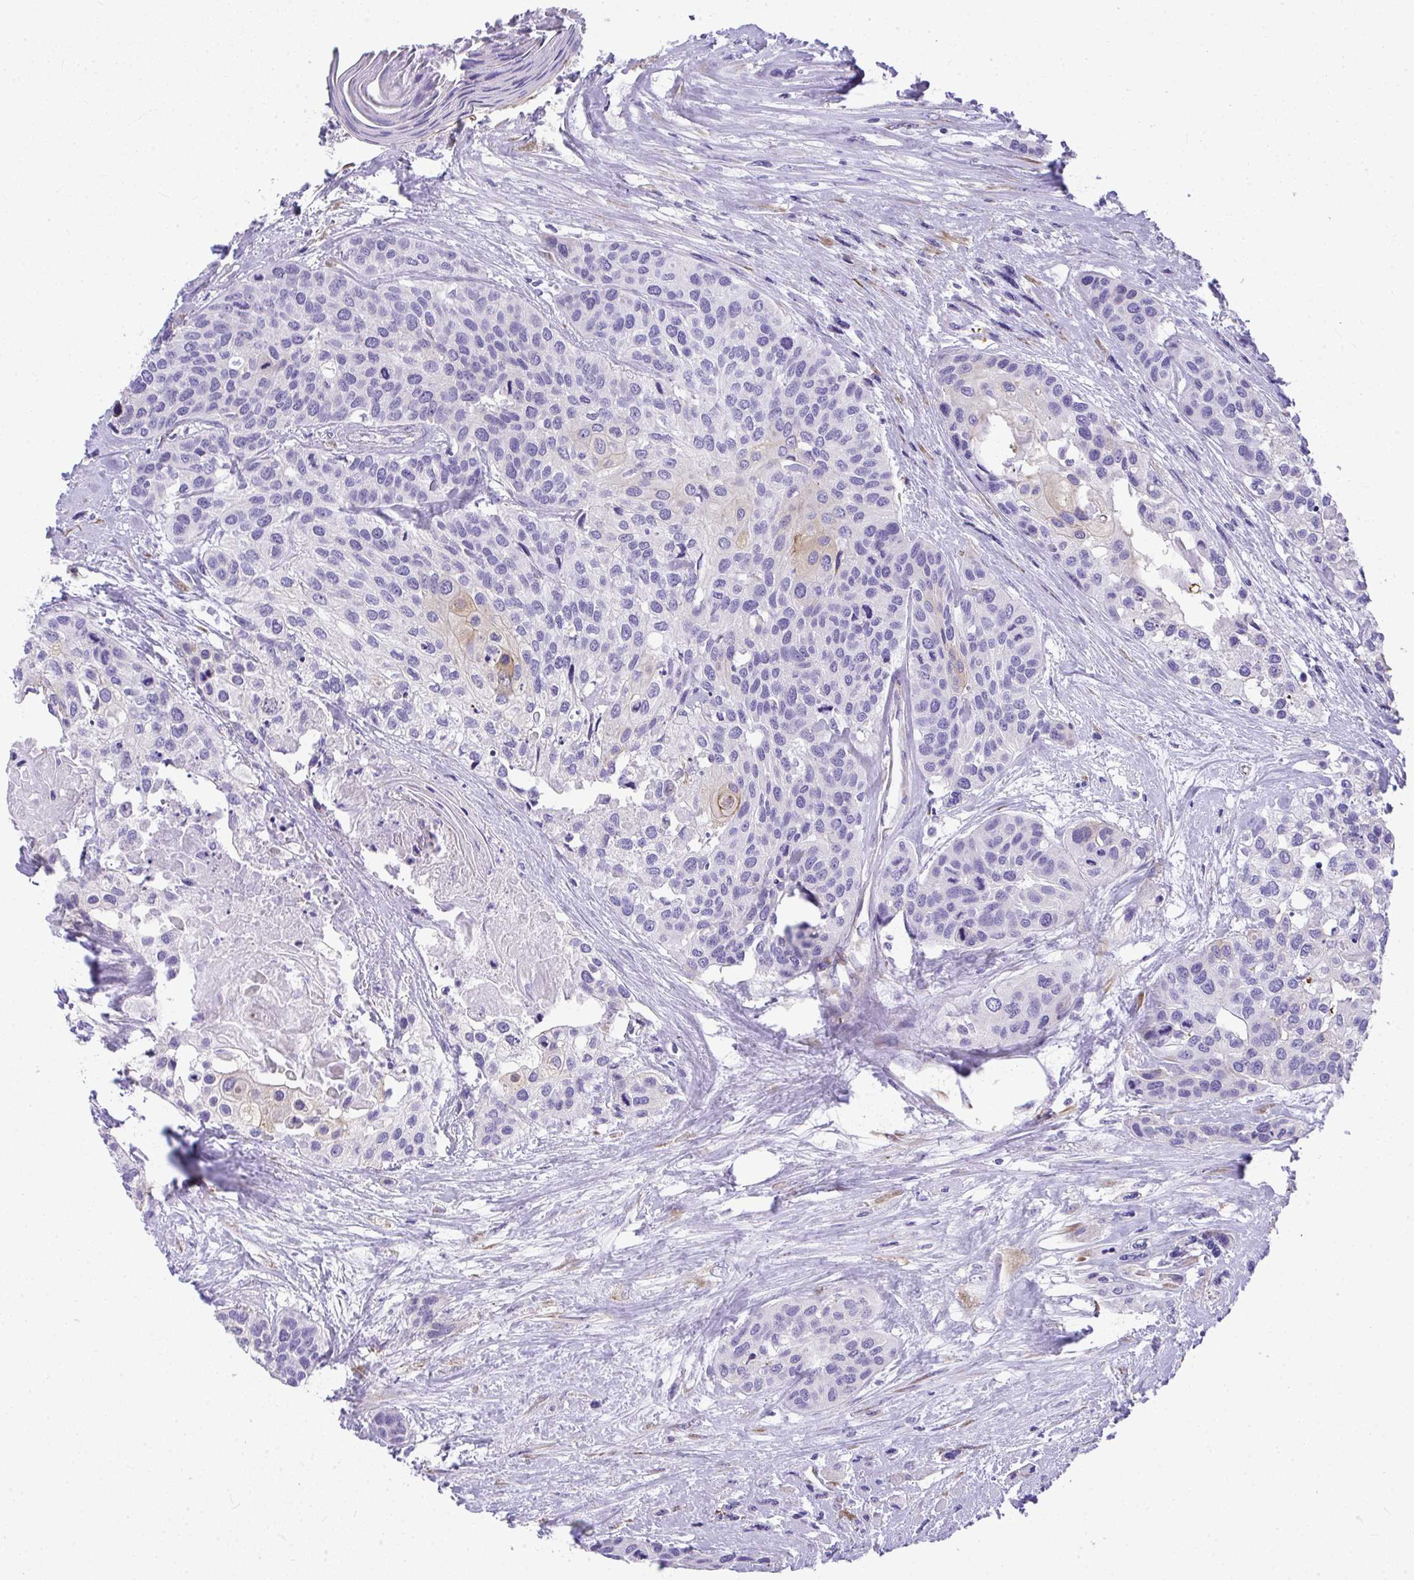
{"staining": {"intensity": "negative", "quantity": "none", "location": "none"}, "tissue": "head and neck cancer", "cell_type": "Tumor cells", "image_type": "cancer", "snomed": [{"axis": "morphology", "description": "Squamous cell carcinoma, NOS"}, {"axis": "topography", "description": "Head-Neck"}], "caption": "This is an immunohistochemistry (IHC) histopathology image of head and neck squamous cell carcinoma. There is no expression in tumor cells.", "gene": "ADRA2C", "patient": {"sex": "female", "age": 50}}